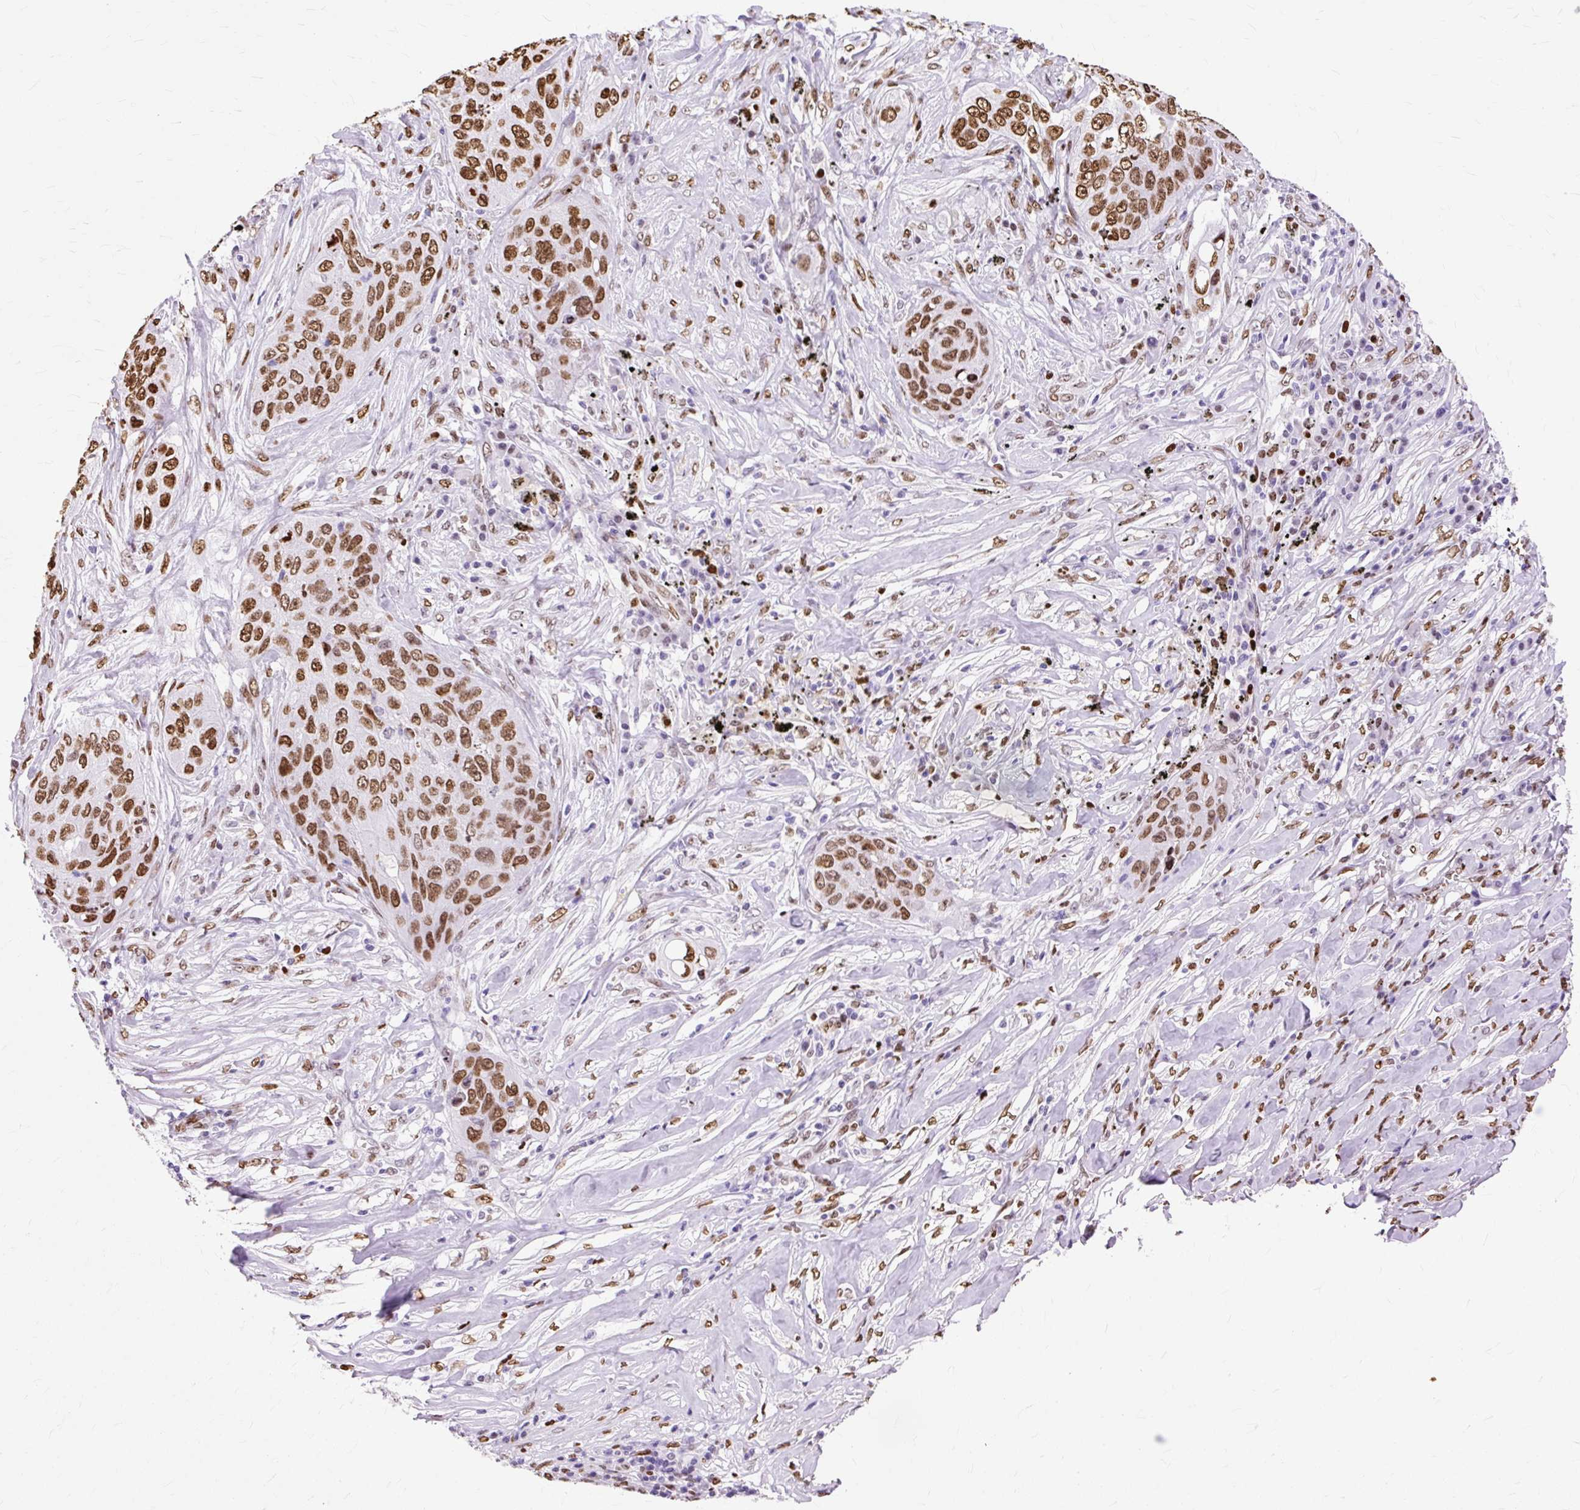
{"staining": {"intensity": "moderate", "quantity": ">75%", "location": "nuclear"}, "tissue": "lung cancer", "cell_type": "Tumor cells", "image_type": "cancer", "snomed": [{"axis": "morphology", "description": "Squamous cell carcinoma, NOS"}, {"axis": "topography", "description": "Lung"}], "caption": "Immunohistochemistry (IHC) histopathology image of lung squamous cell carcinoma stained for a protein (brown), which shows medium levels of moderate nuclear expression in approximately >75% of tumor cells.", "gene": "TMEM184C", "patient": {"sex": "female", "age": 63}}